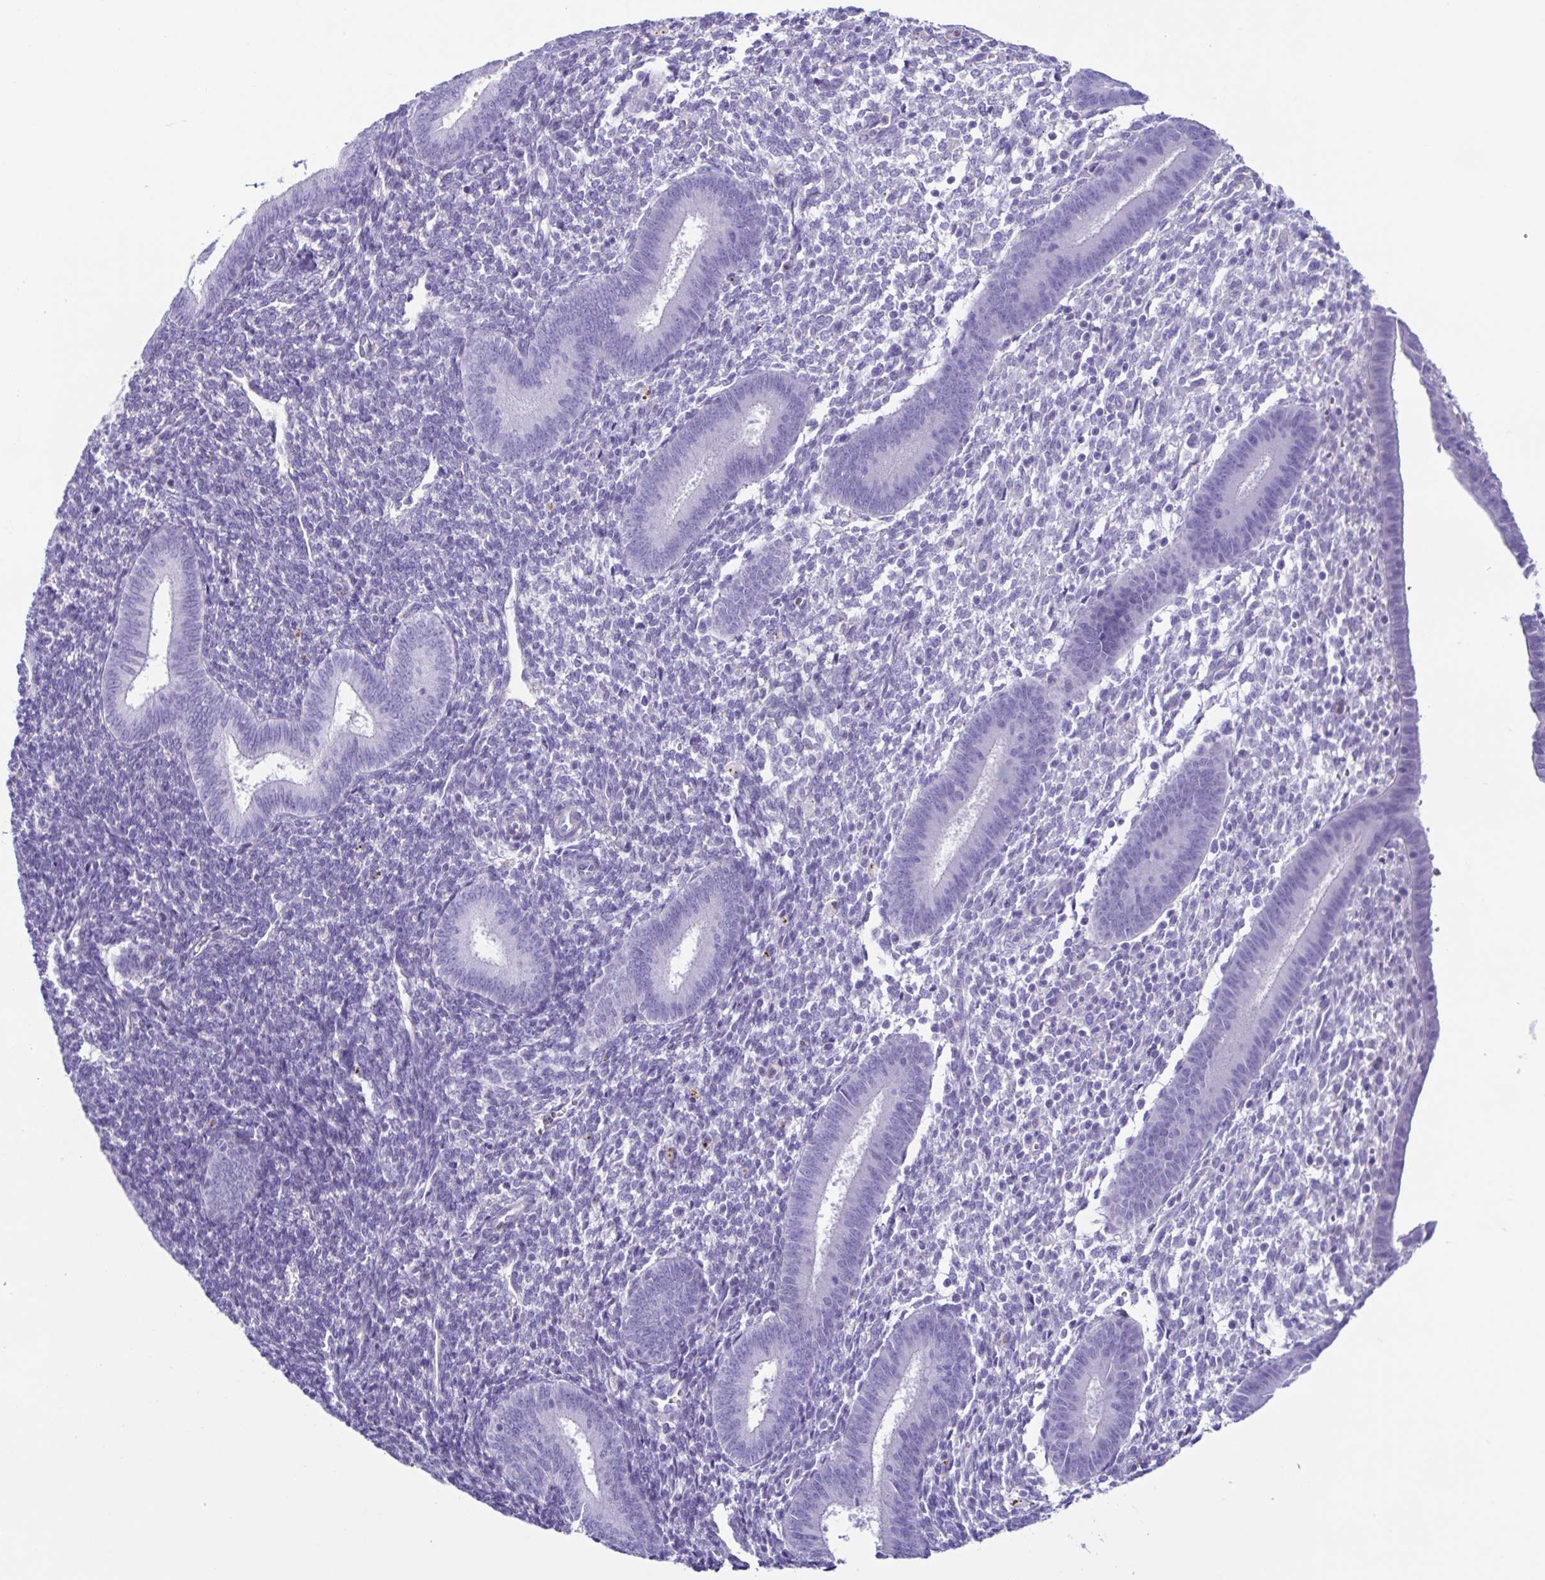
{"staining": {"intensity": "negative", "quantity": "none", "location": "none"}, "tissue": "endometrium", "cell_type": "Cells in endometrial stroma", "image_type": "normal", "snomed": [{"axis": "morphology", "description": "Normal tissue, NOS"}, {"axis": "topography", "description": "Endometrium"}], "caption": "Human endometrium stained for a protein using immunohistochemistry displays no positivity in cells in endometrial stroma.", "gene": "CYP11B1", "patient": {"sex": "female", "age": 25}}